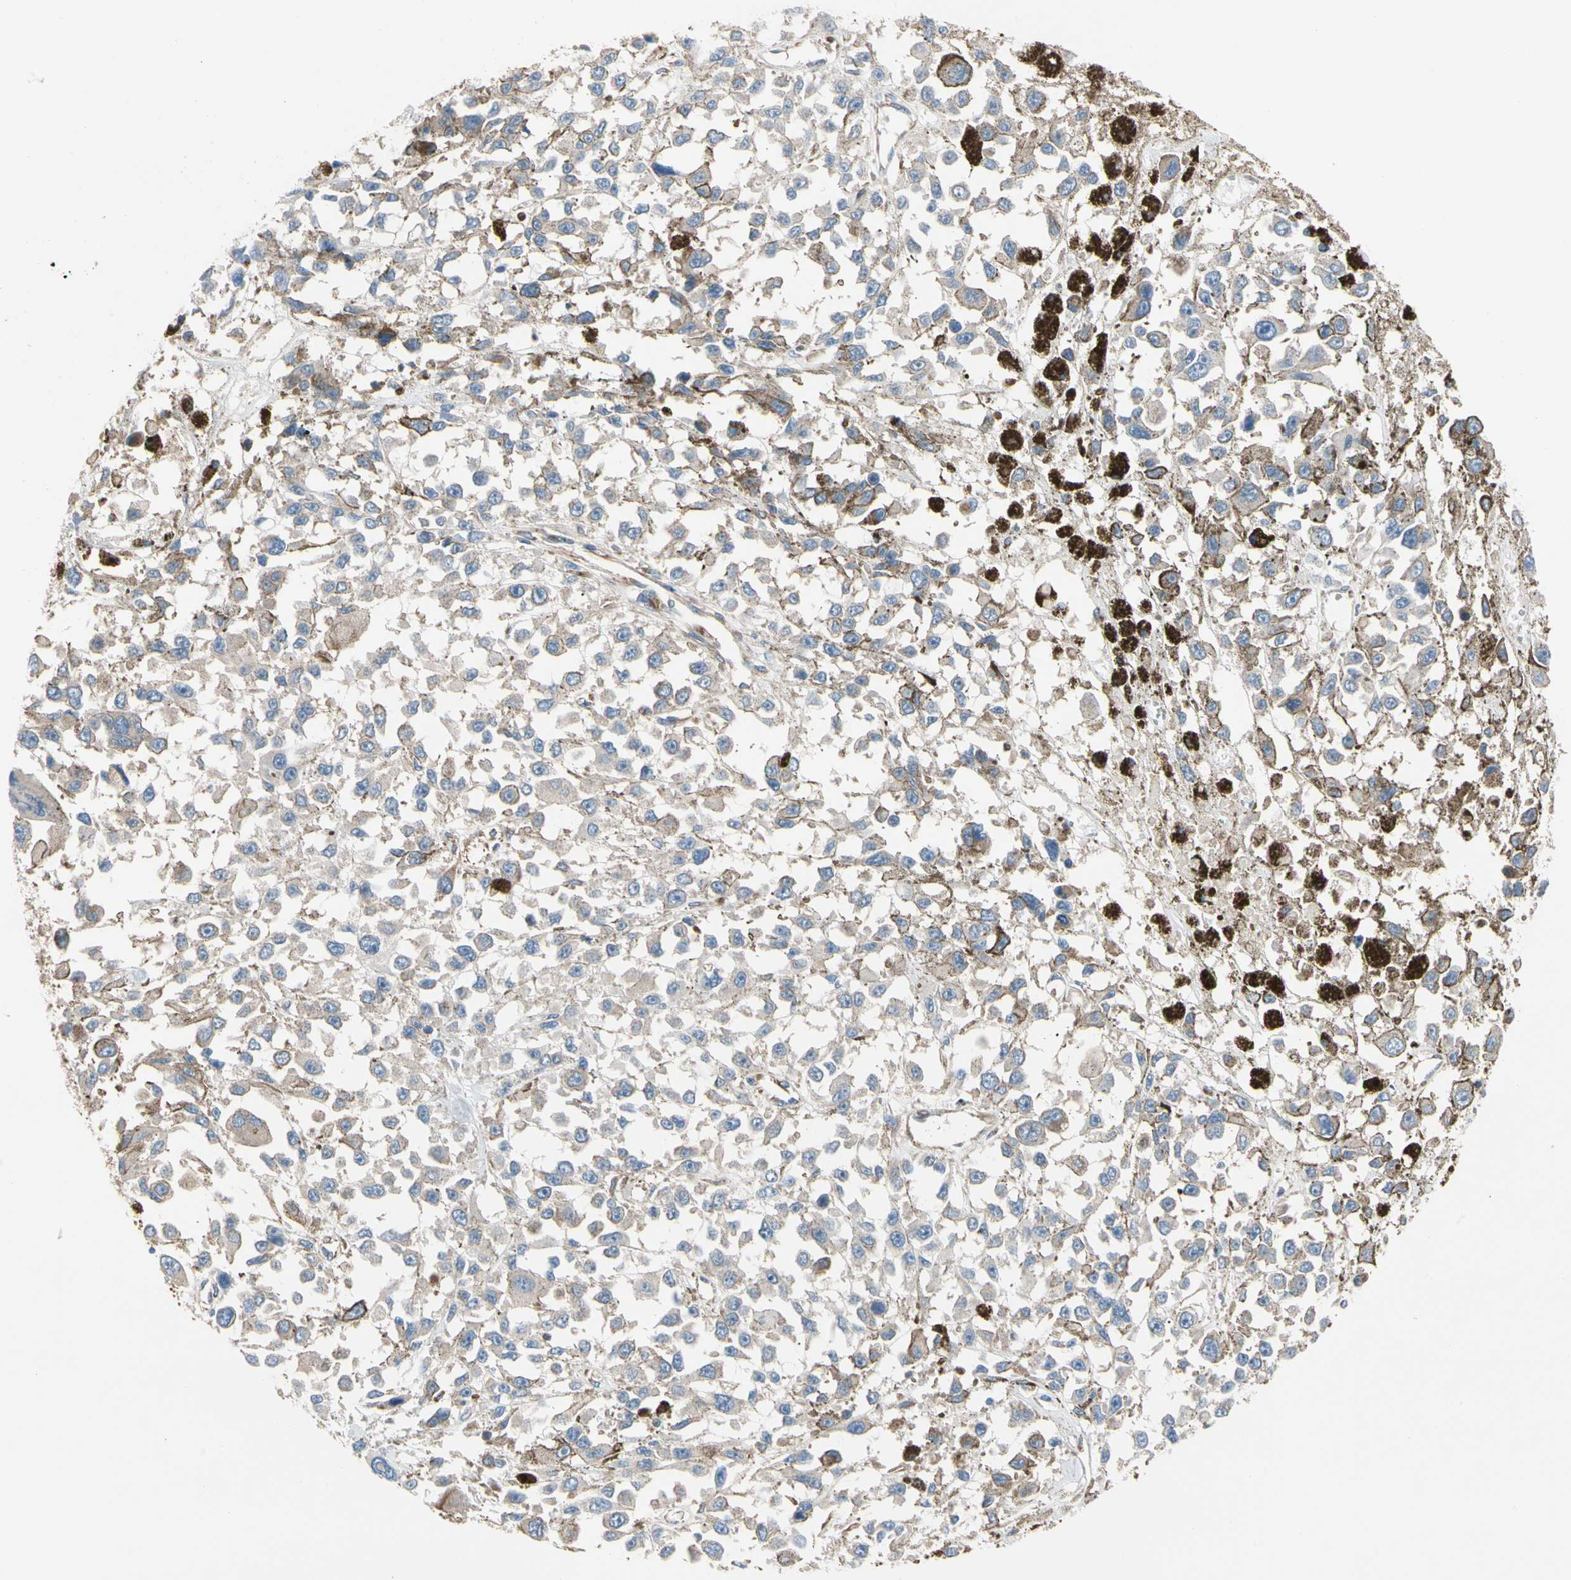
{"staining": {"intensity": "weak", "quantity": "25%-75%", "location": "cytoplasmic/membranous"}, "tissue": "melanoma", "cell_type": "Tumor cells", "image_type": "cancer", "snomed": [{"axis": "morphology", "description": "Malignant melanoma, Metastatic site"}, {"axis": "topography", "description": "Lymph node"}], "caption": "Human malignant melanoma (metastatic site) stained with a protein marker shows weak staining in tumor cells.", "gene": "ROCK1", "patient": {"sex": "male", "age": 59}}